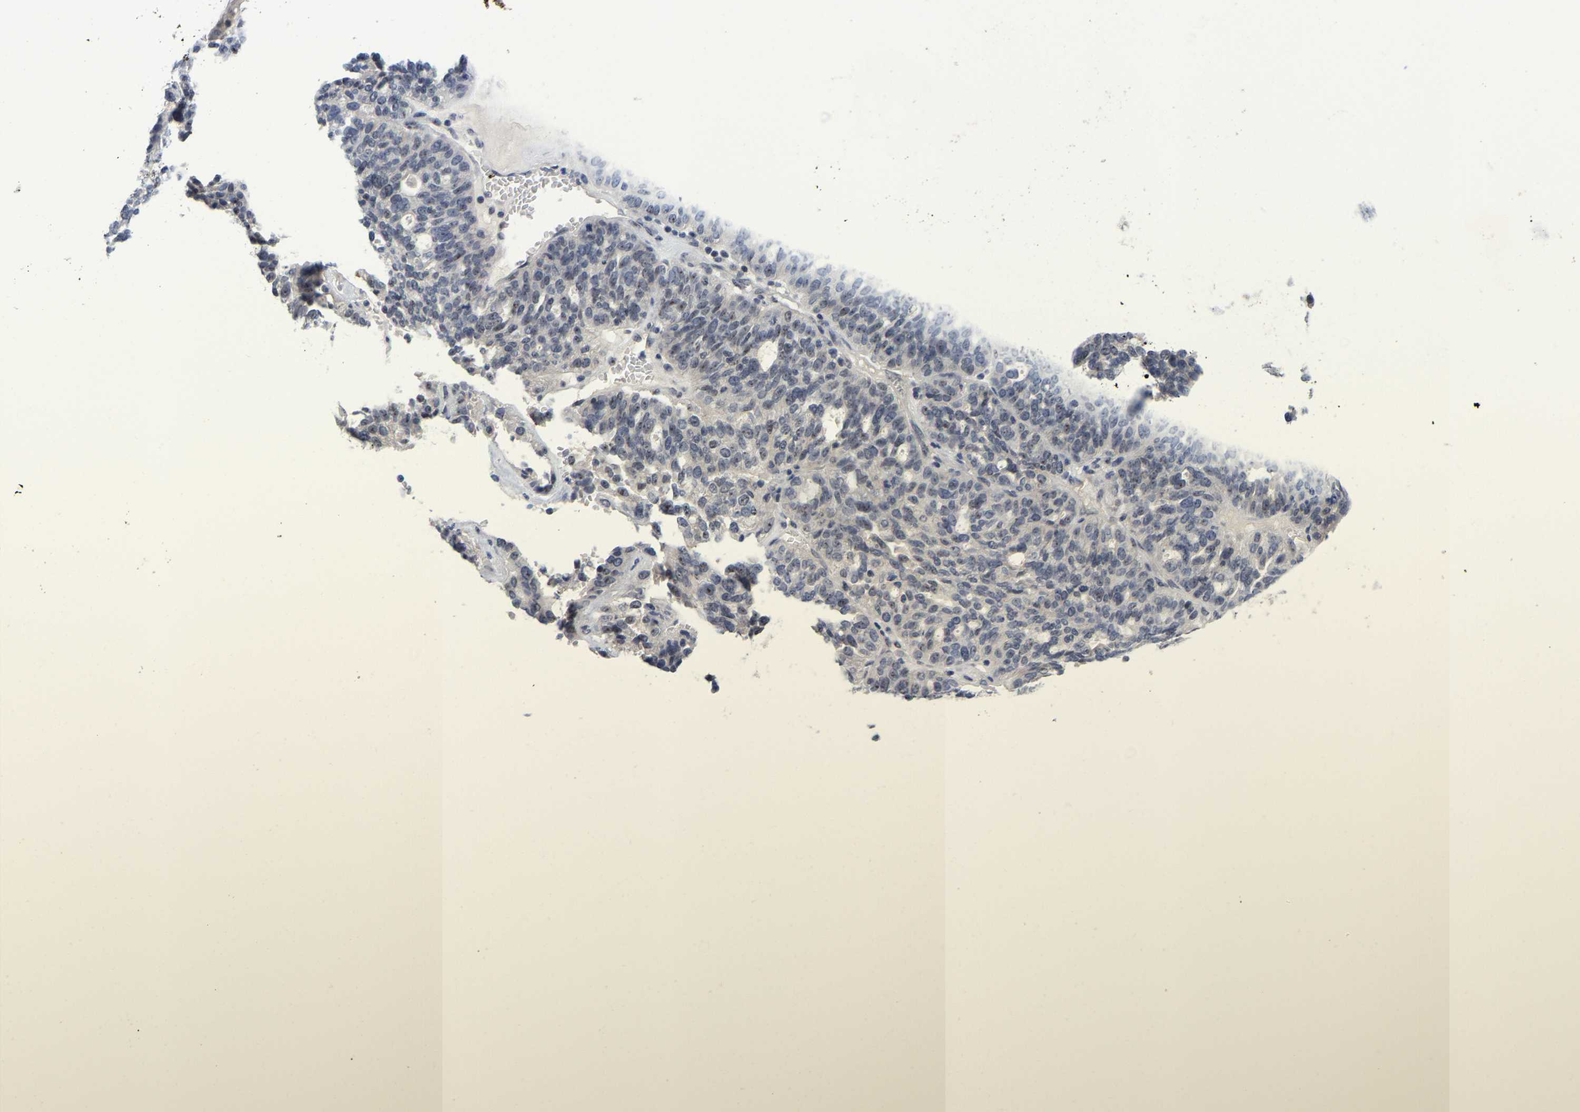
{"staining": {"intensity": "weak", "quantity": "<25%", "location": "nuclear"}, "tissue": "ovarian cancer", "cell_type": "Tumor cells", "image_type": "cancer", "snomed": [{"axis": "morphology", "description": "Cystadenocarcinoma, serous, NOS"}, {"axis": "topography", "description": "Ovary"}], "caption": "A micrograph of human serous cystadenocarcinoma (ovarian) is negative for staining in tumor cells.", "gene": "NLE1", "patient": {"sex": "female", "age": 59}}